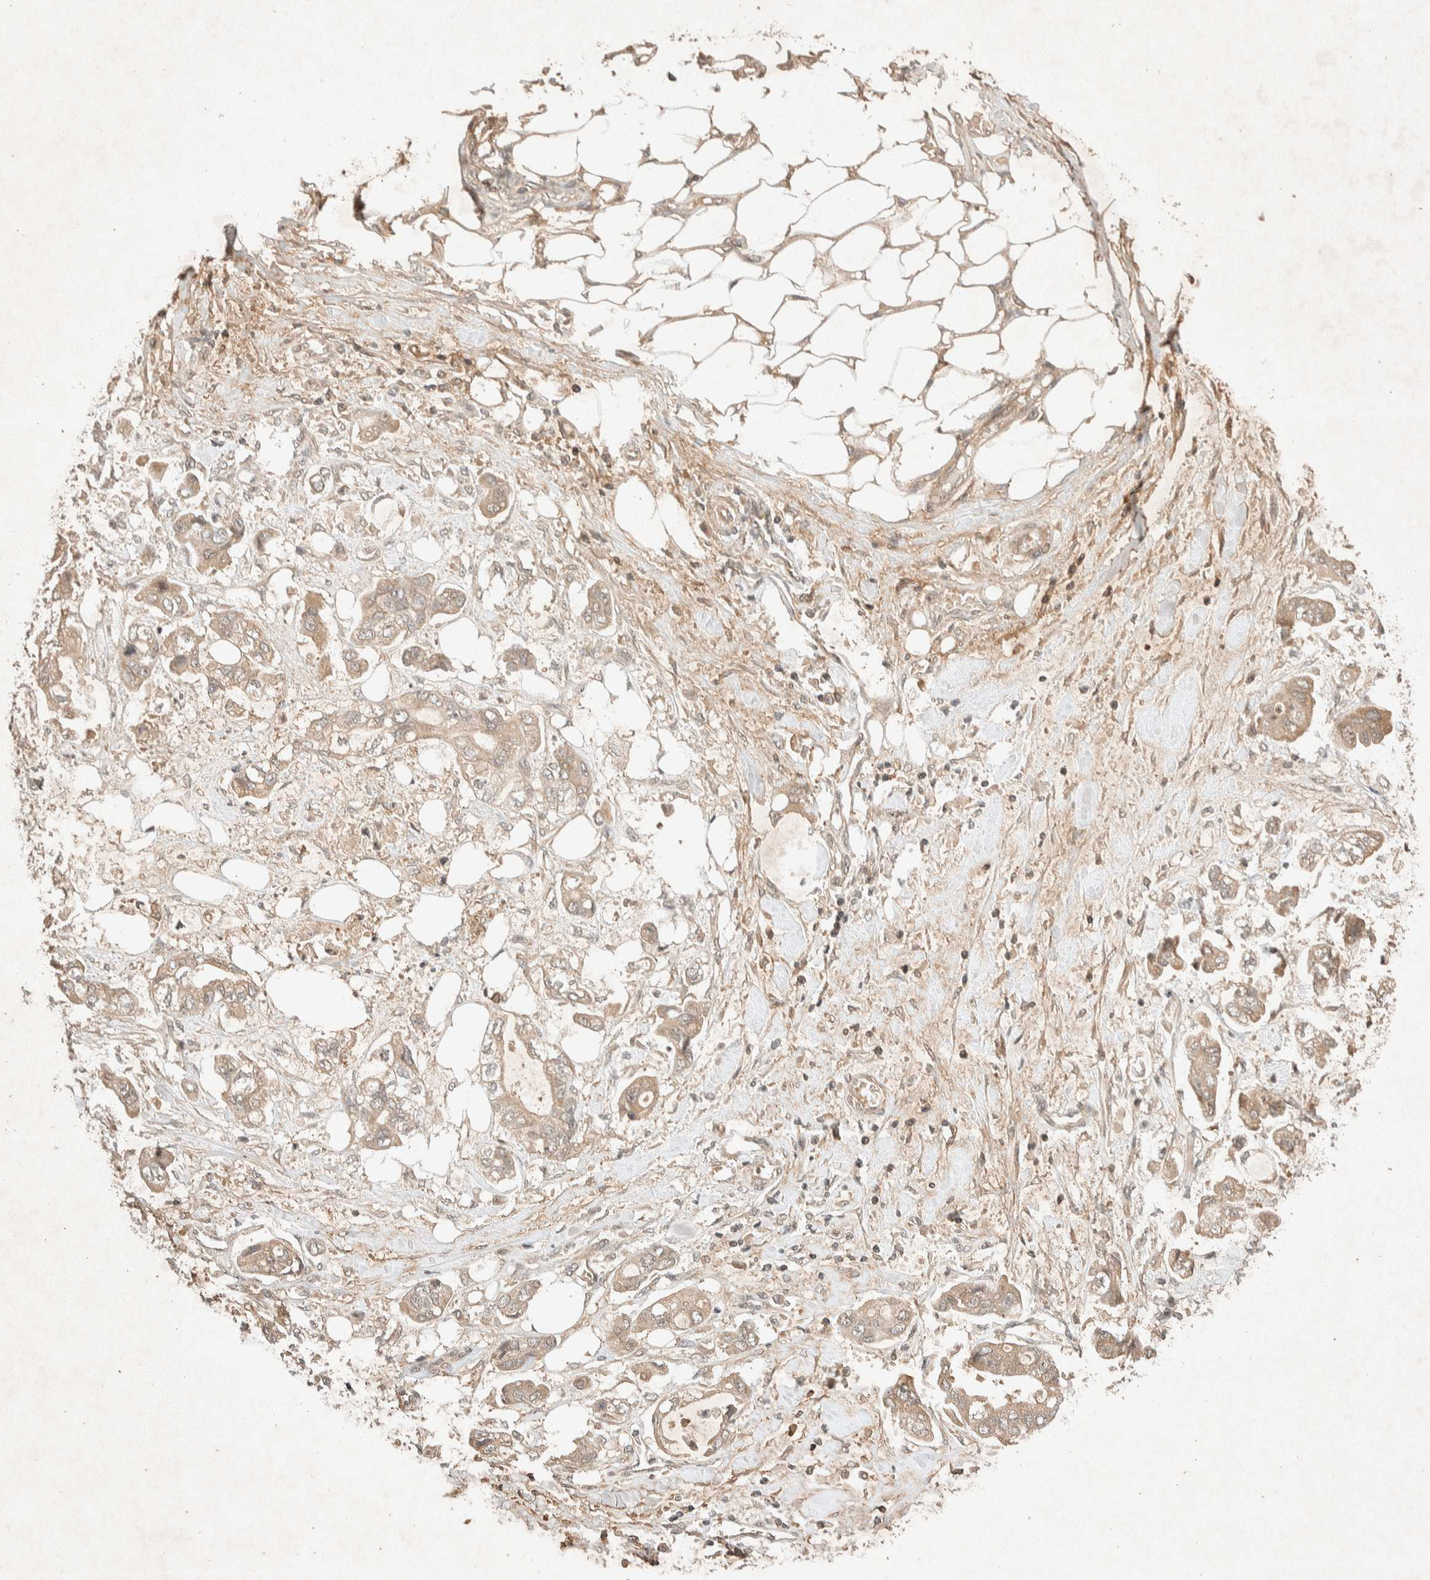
{"staining": {"intensity": "weak", "quantity": ">75%", "location": "cytoplasmic/membranous"}, "tissue": "stomach cancer", "cell_type": "Tumor cells", "image_type": "cancer", "snomed": [{"axis": "morphology", "description": "Adenocarcinoma, NOS"}, {"axis": "topography", "description": "Stomach"}], "caption": "Human stomach cancer stained for a protein (brown) exhibits weak cytoplasmic/membranous positive staining in approximately >75% of tumor cells.", "gene": "THRA", "patient": {"sex": "male", "age": 62}}